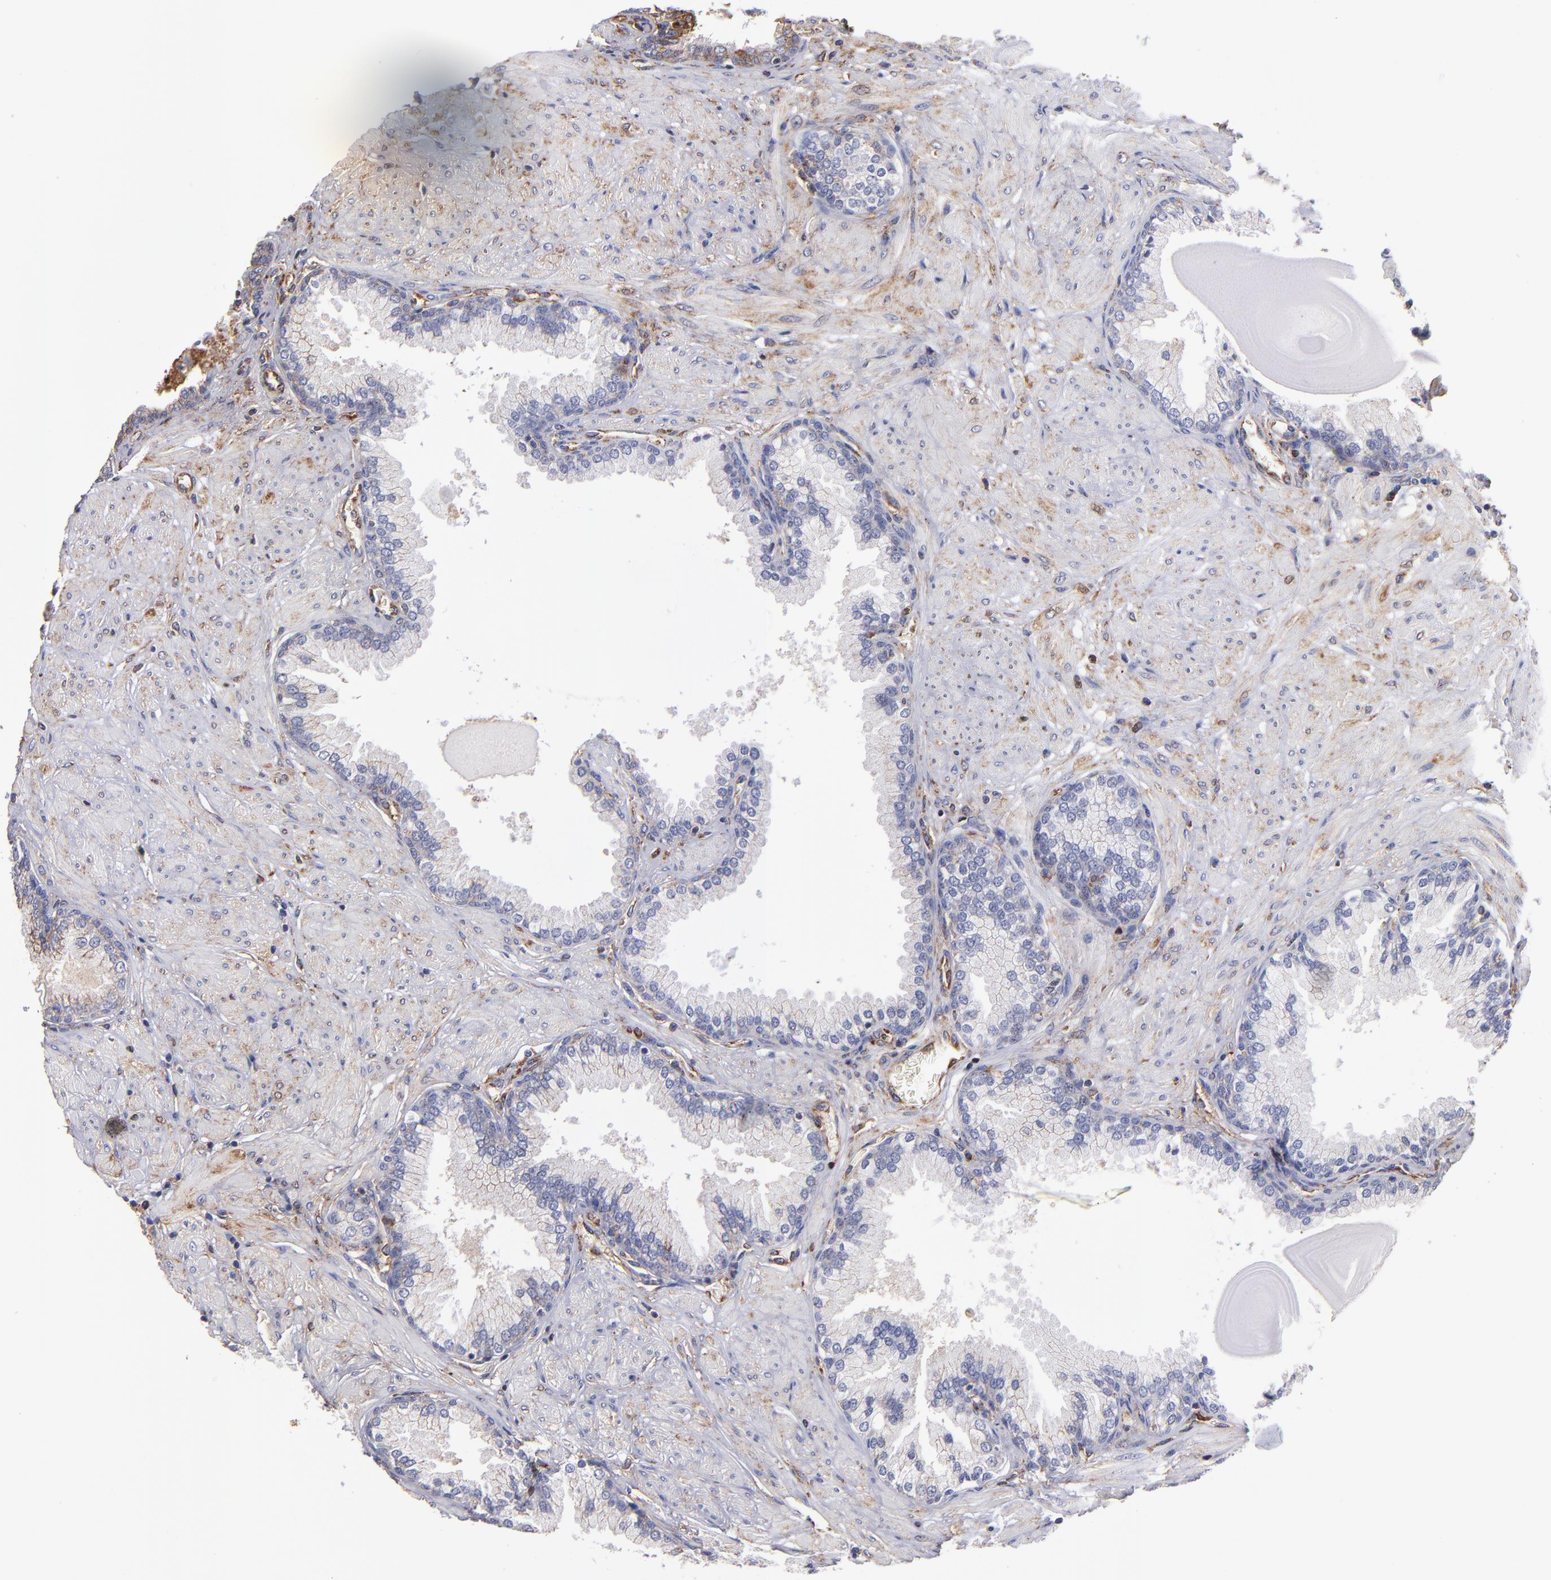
{"staining": {"intensity": "negative", "quantity": "none", "location": "none"}, "tissue": "prostate", "cell_type": "Glandular cells", "image_type": "normal", "snomed": [{"axis": "morphology", "description": "Normal tissue, NOS"}, {"axis": "topography", "description": "Prostate"}], "caption": "Immunohistochemical staining of benign human prostate shows no significant positivity in glandular cells.", "gene": "MVP", "patient": {"sex": "male", "age": 51}}